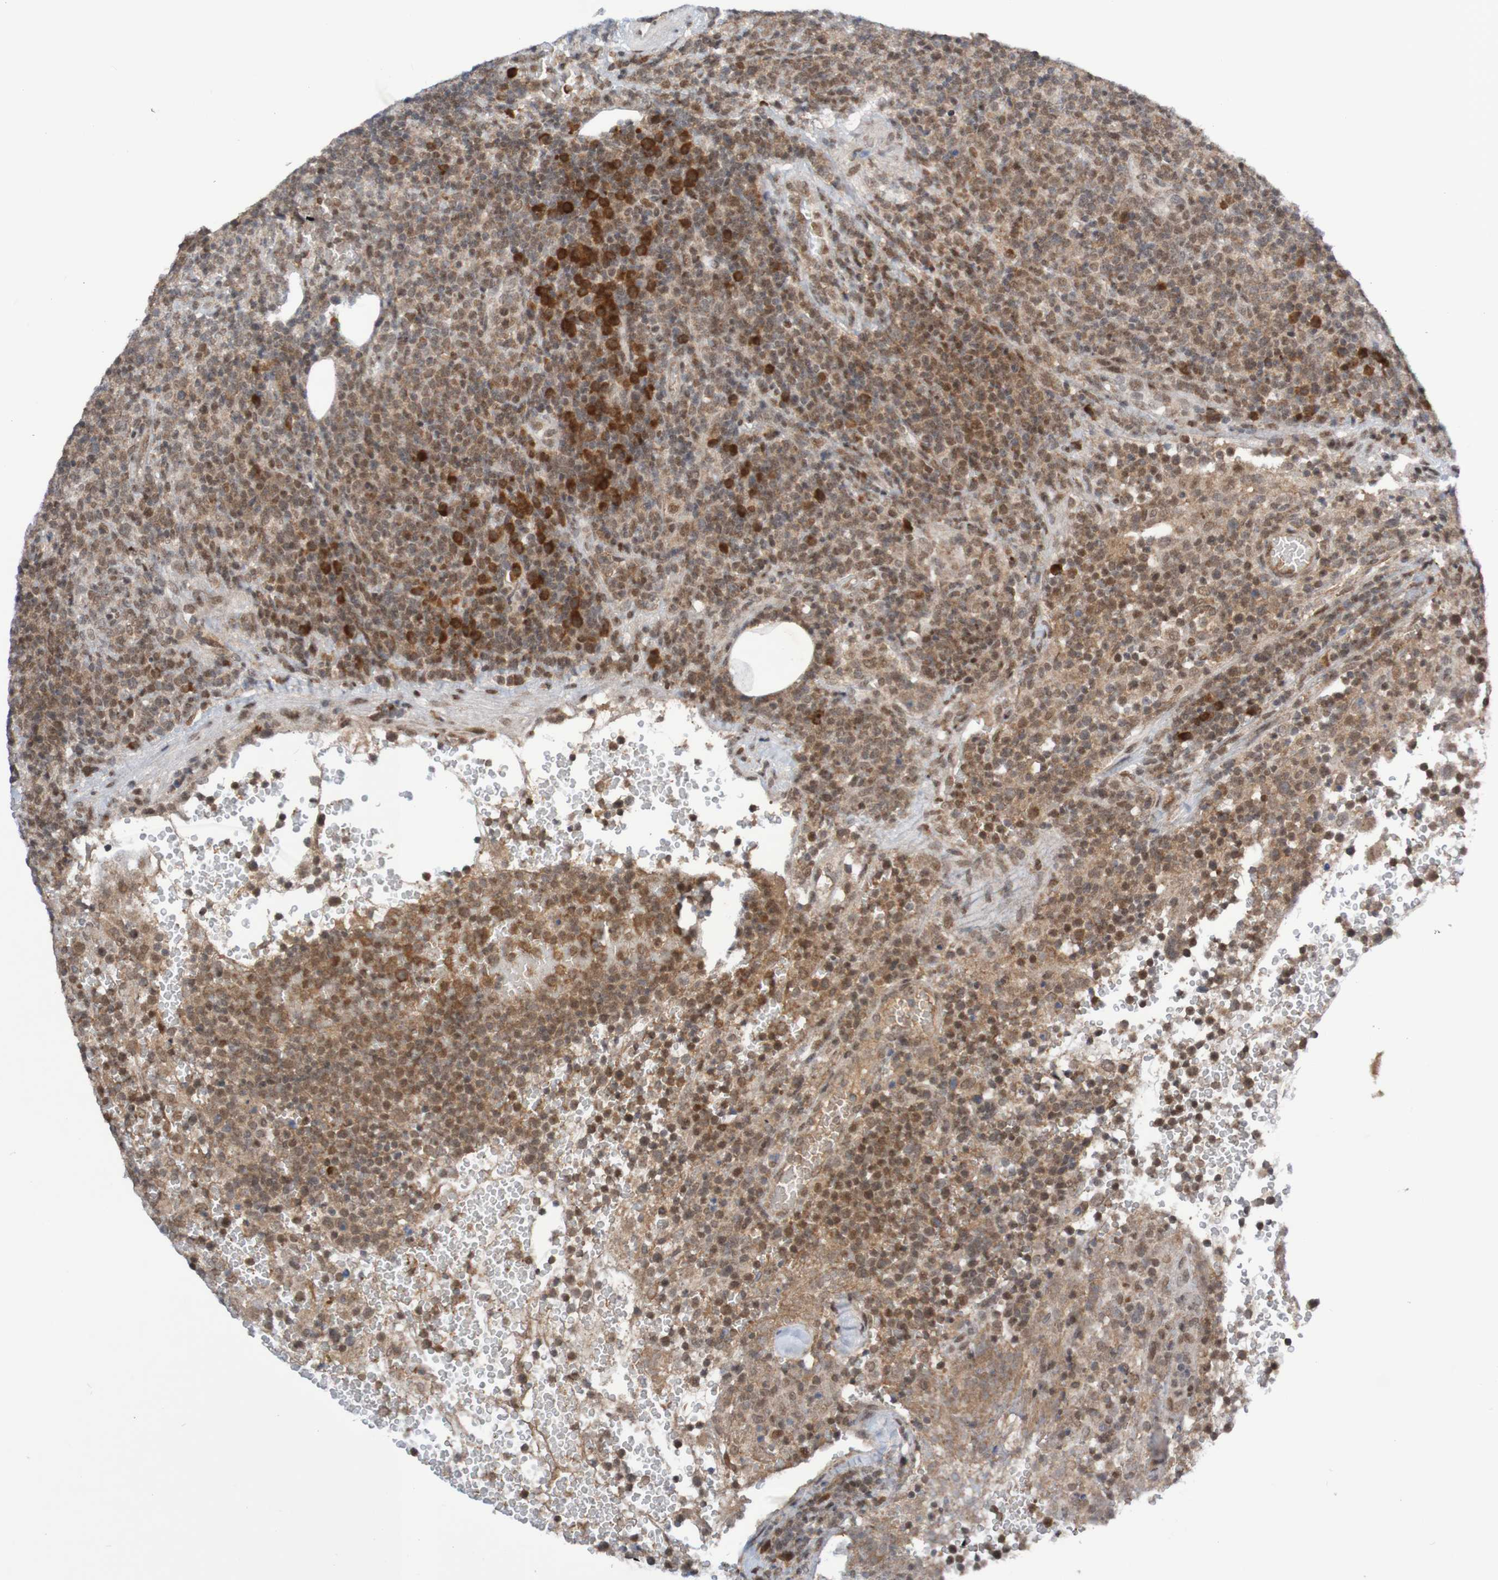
{"staining": {"intensity": "weak", "quantity": ">75%", "location": "cytoplasmic/membranous,nuclear"}, "tissue": "lymphoma", "cell_type": "Tumor cells", "image_type": "cancer", "snomed": [{"axis": "morphology", "description": "Malignant lymphoma, non-Hodgkin's type, High grade"}, {"axis": "topography", "description": "Lymph node"}], "caption": "Immunohistochemistry (DAB (3,3'-diaminobenzidine)) staining of lymphoma demonstrates weak cytoplasmic/membranous and nuclear protein staining in approximately >75% of tumor cells. (DAB (3,3'-diaminobenzidine) = brown stain, brightfield microscopy at high magnification).", "gene": "ITLN1", "patient": {"sex": "male", "age": 61}}